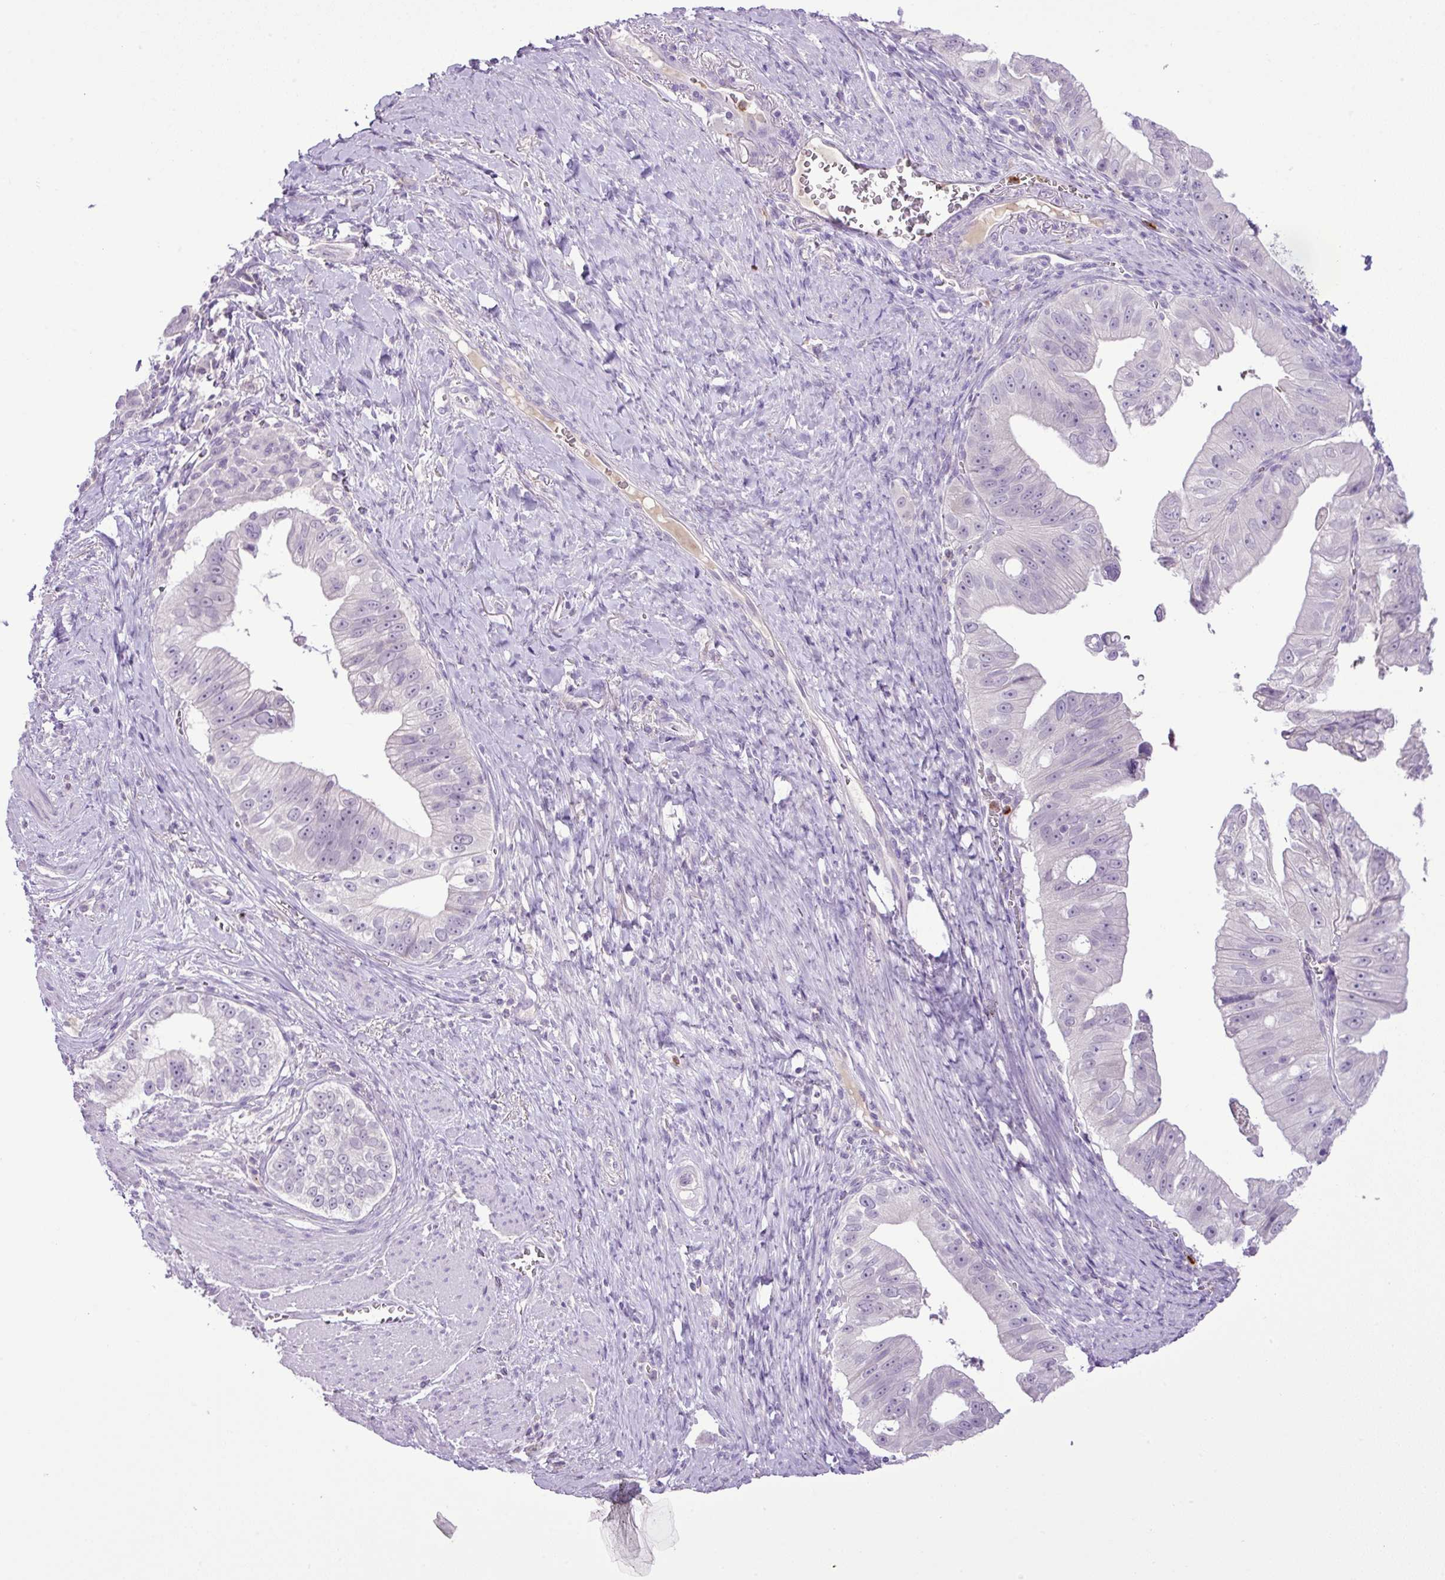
{"staining": {"intensity": "negative", "quantity": "none", "location": "none"}, "tissue": "pancreatic cancer", "cell_type": "Tumor cells", "image_type": "cancer", "snomed": [{"axis": "morphology", "description": "Adenocarcinoma, NOS"}, {"axis": "topography", "description": "Pancreas"}], "caption": "This is an IHC image of pancreatic adenocarcinoma. There is no staining in tumor cells.", "gene": "HTR3E", "patient": {"sex": "male", "age": 70}}